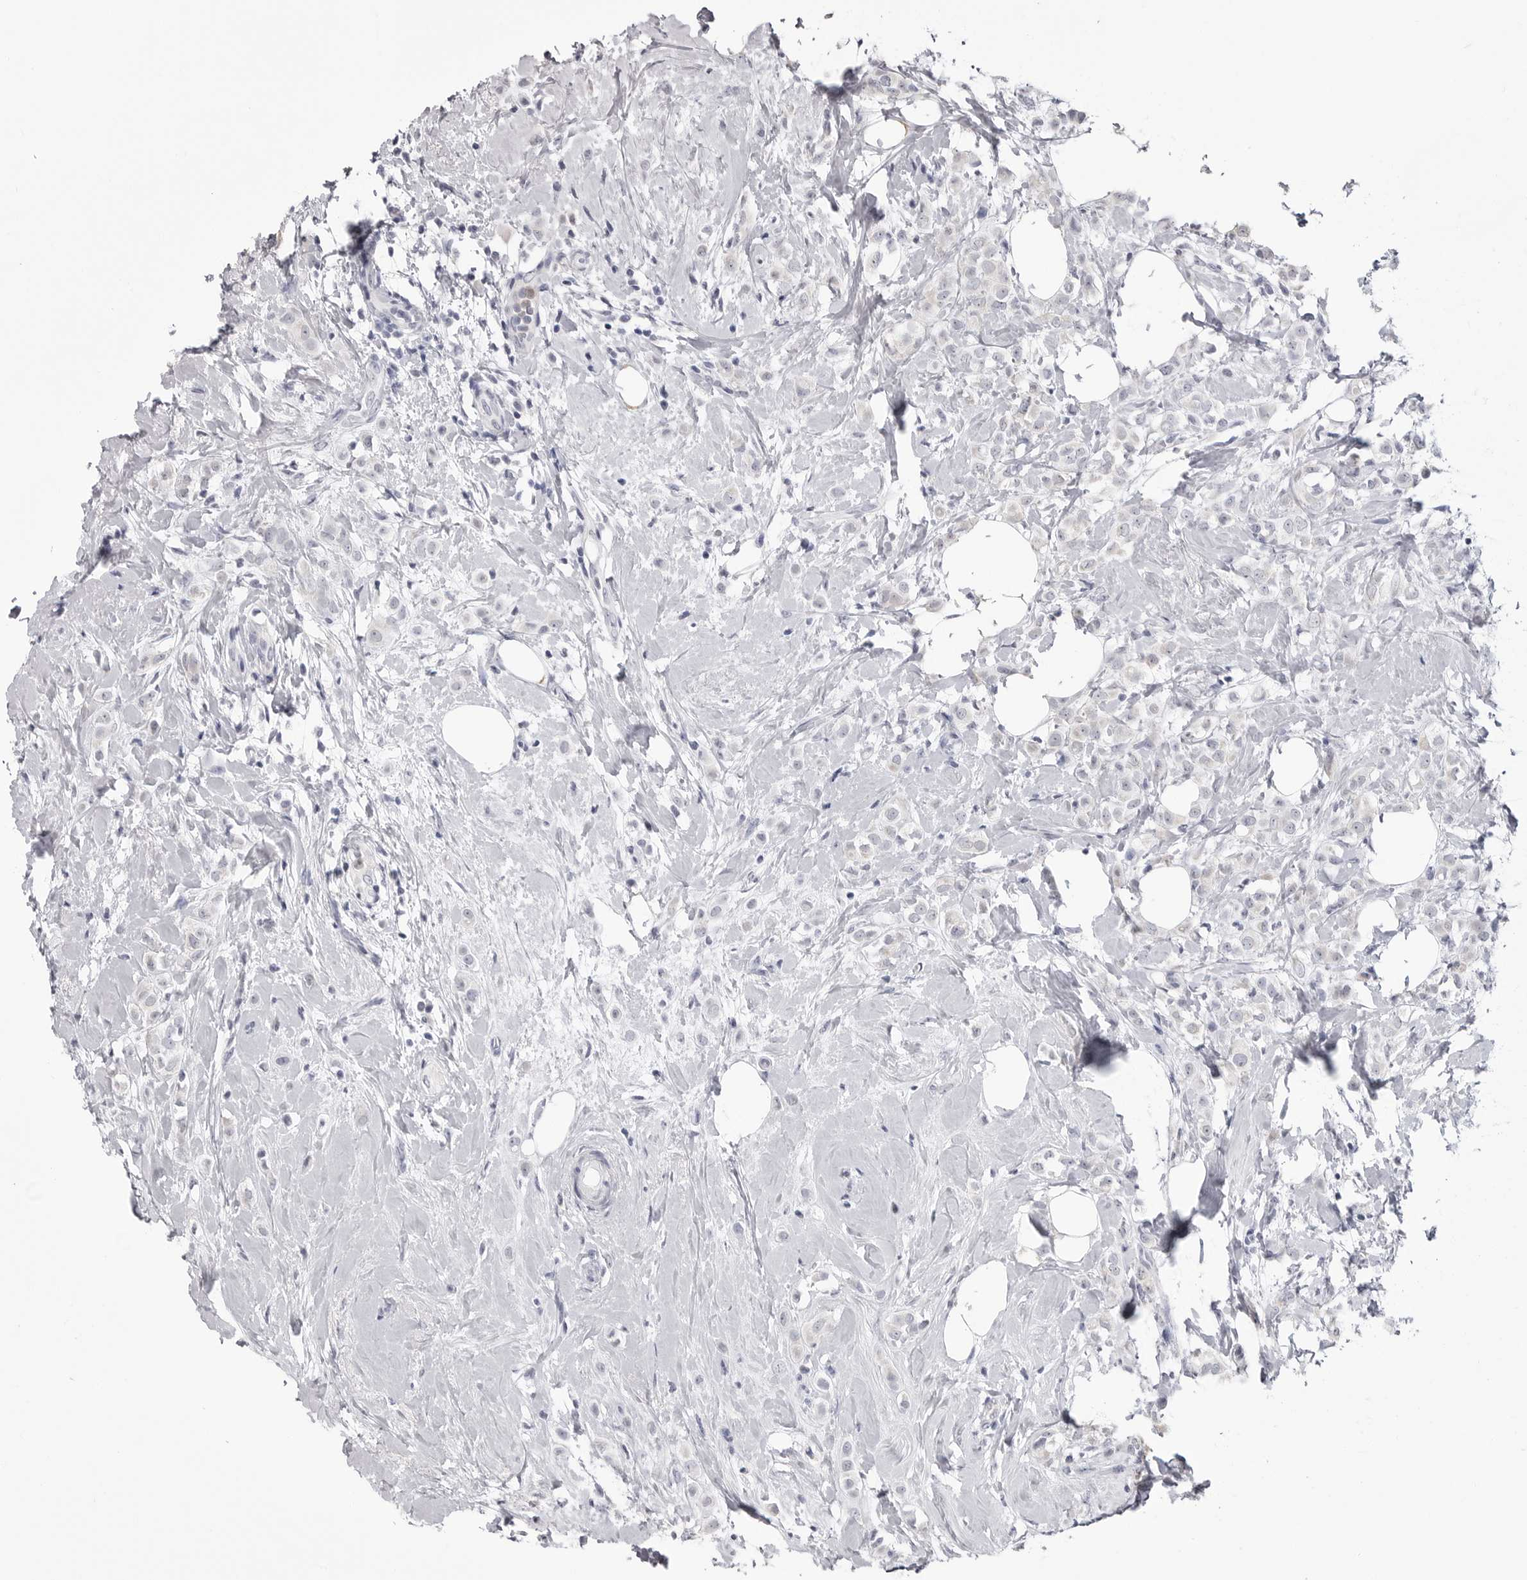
{"staining": {"intensity": "negative", "quantity": "none", "location": "none"}, "tissue": "breast cancer", "cell_type": "Tumor cells", "image_type": "cancer", "snomed": [{"axis": "morphology", "description": "Lobular carcinoma"}, {"axis": "topography", "description": "Breast"}], "caption": "DAB immunohistochemical staining of breast lobular carcinoma displays no significant staining in tumor cells. (DAB immunohistochemistry, high magnification).", "gene": "STAP2", "patient": {"sex": "female", "age": 47}}